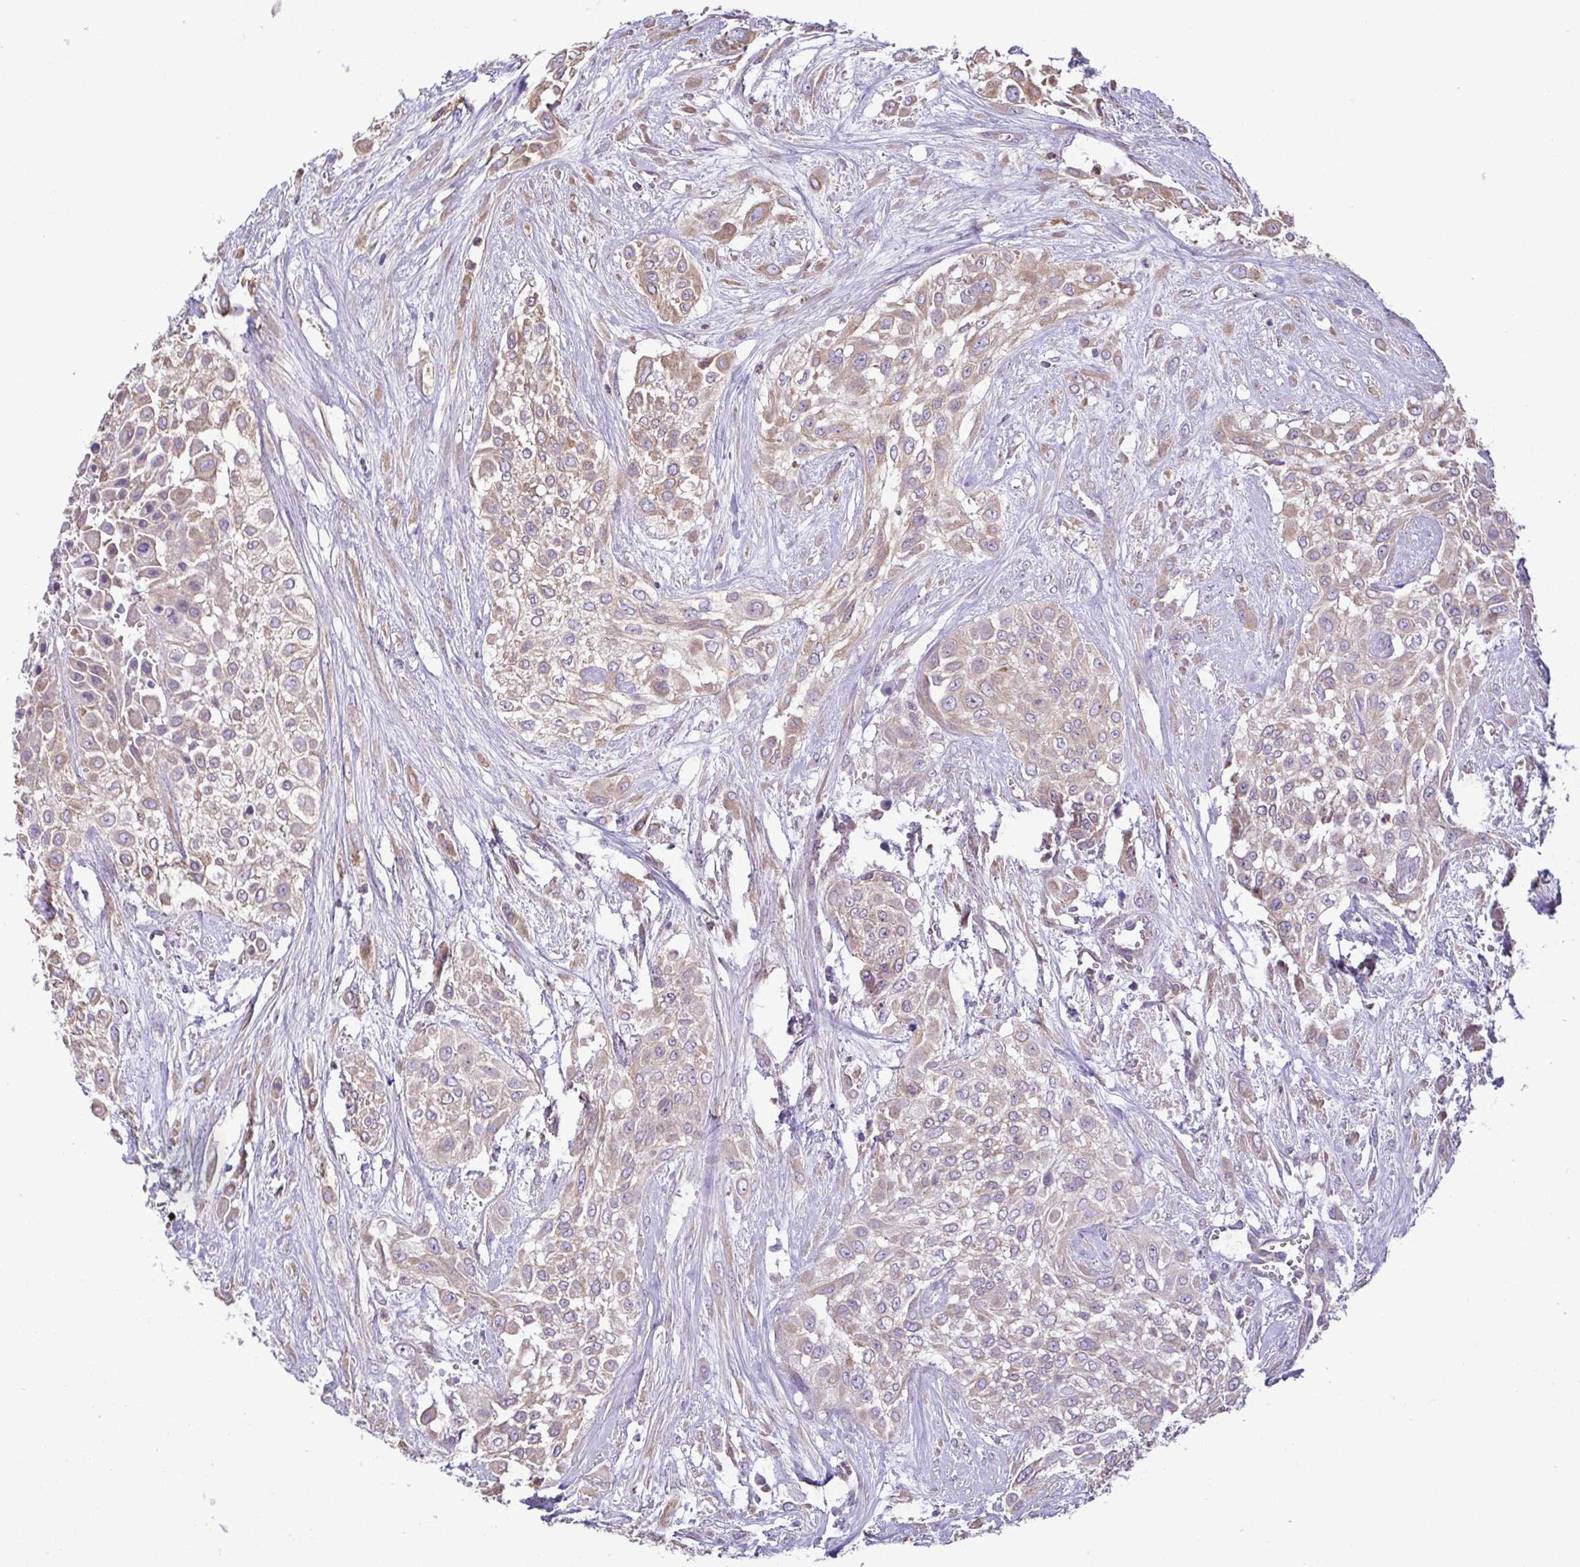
{"staining": {"intensity": "weak", "quantity": ">75%", "location": "cytoplasmic/membranous"}, "tissue": "urothelial cancer", "cell_type": "Tumor cells", "image_type": "cancer", "snomed": [{"axis": "morphology", "description": "Urothelial carcinoma, High grade"}, {"axis": "topography", "description": "Urinary bladder"}], "caption": "Human urothelial cancer stained with a brown dye displays weak cytoplasmic/membranous positive staining in about >75% of tumor cells.", "gene": "MYL10", "patient": {"sex": "male", "age": 57}}